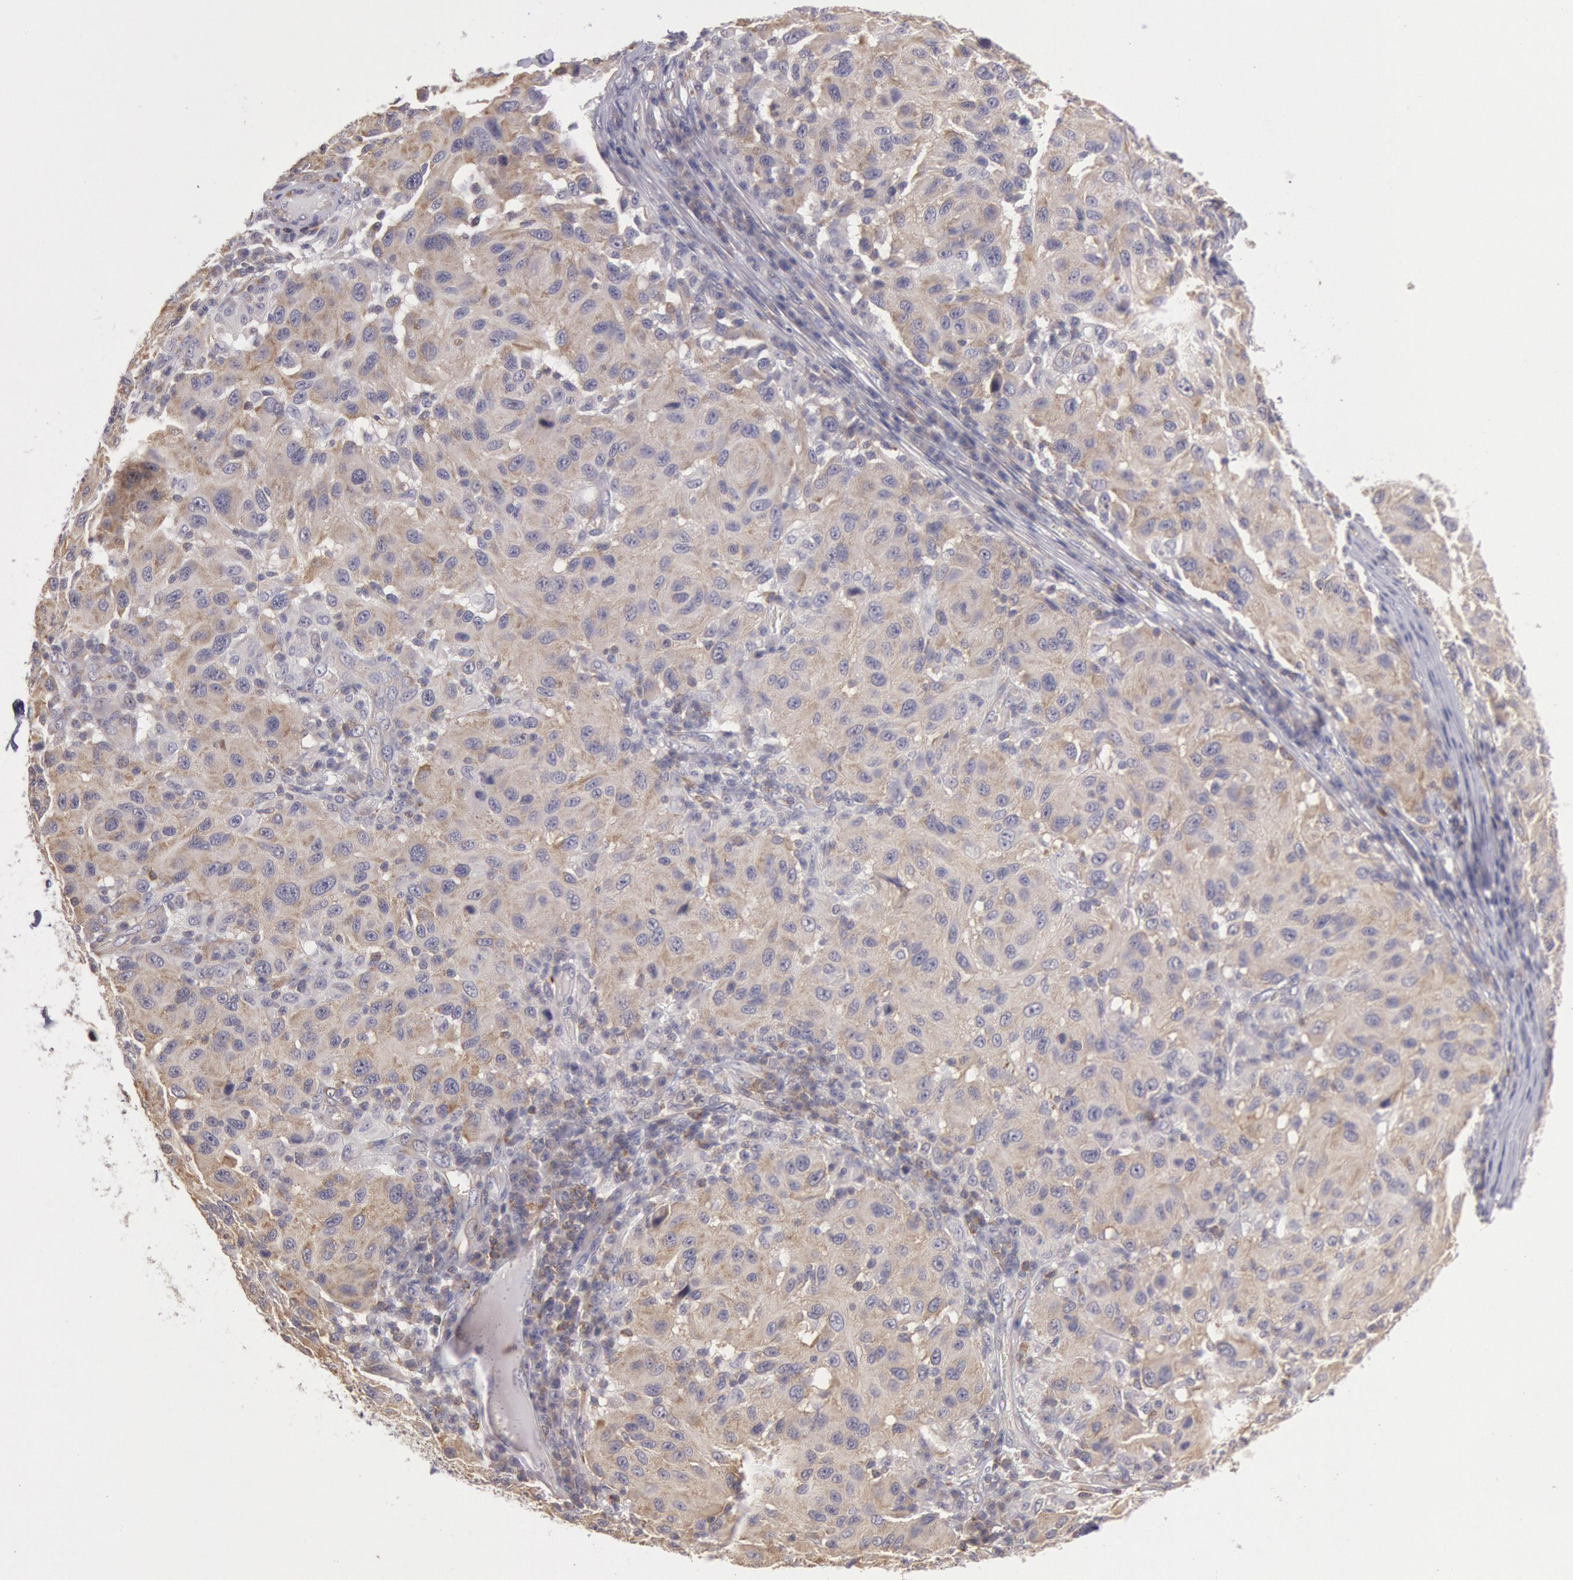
{"staining": {"intensity": "weak", "quantity": ">75%", "location": "cytoplasmic/membranous"}, "tissue": "melanoma", "cell_type": "Tumor cells", "image_type": "cancer", "snomed": [{"axis": "morphology", "description": "Malignant melanoma, NOS"}, {"axis": "topography", "description": "Skin"}], "caption": "Weak cytoplasmic/membranous protein positivity is present in about >75% of tumor cells in melanoma.", "gene": "NMT2", "patient": {"sex": "female", "age": 77}}